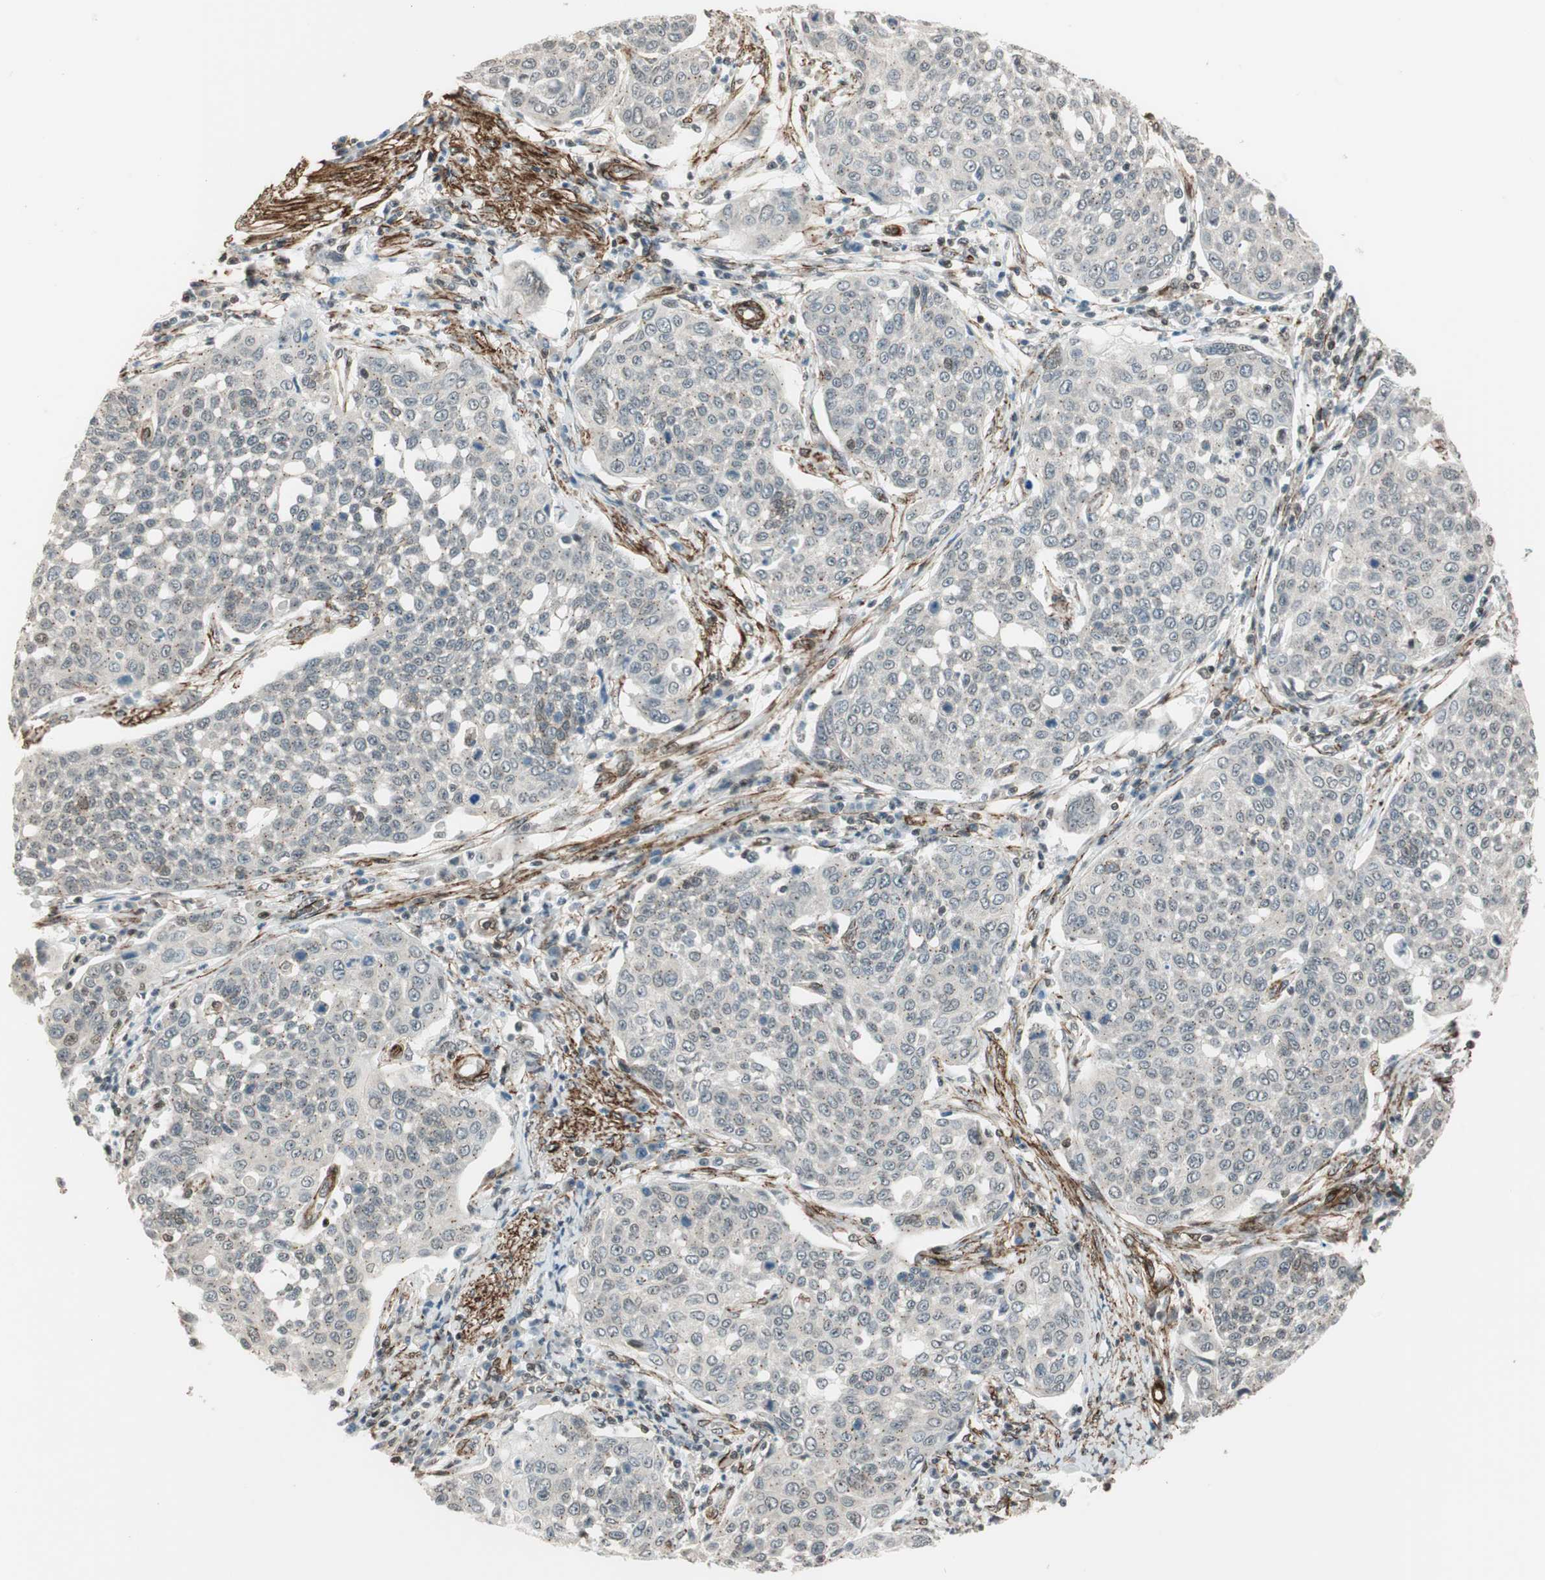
{"staining": {"intensity": "weak", "quantity": "<25%", "location": "nuclear"}, "tissue": "cervical cancer", "cell_type": "Tumor cells", "image_type": "cancer", "snomed": [{"axis": "morphology", "description": "Squamous cell carcinoma, NOS"}, {"axis": "topography", "description": "Cervix"}], "caption": "Image shows no significant protein positivity in tumor cells of cervical cancer.", "gene": "CDK19", "patient": {"sex": "female", "age": 34}}